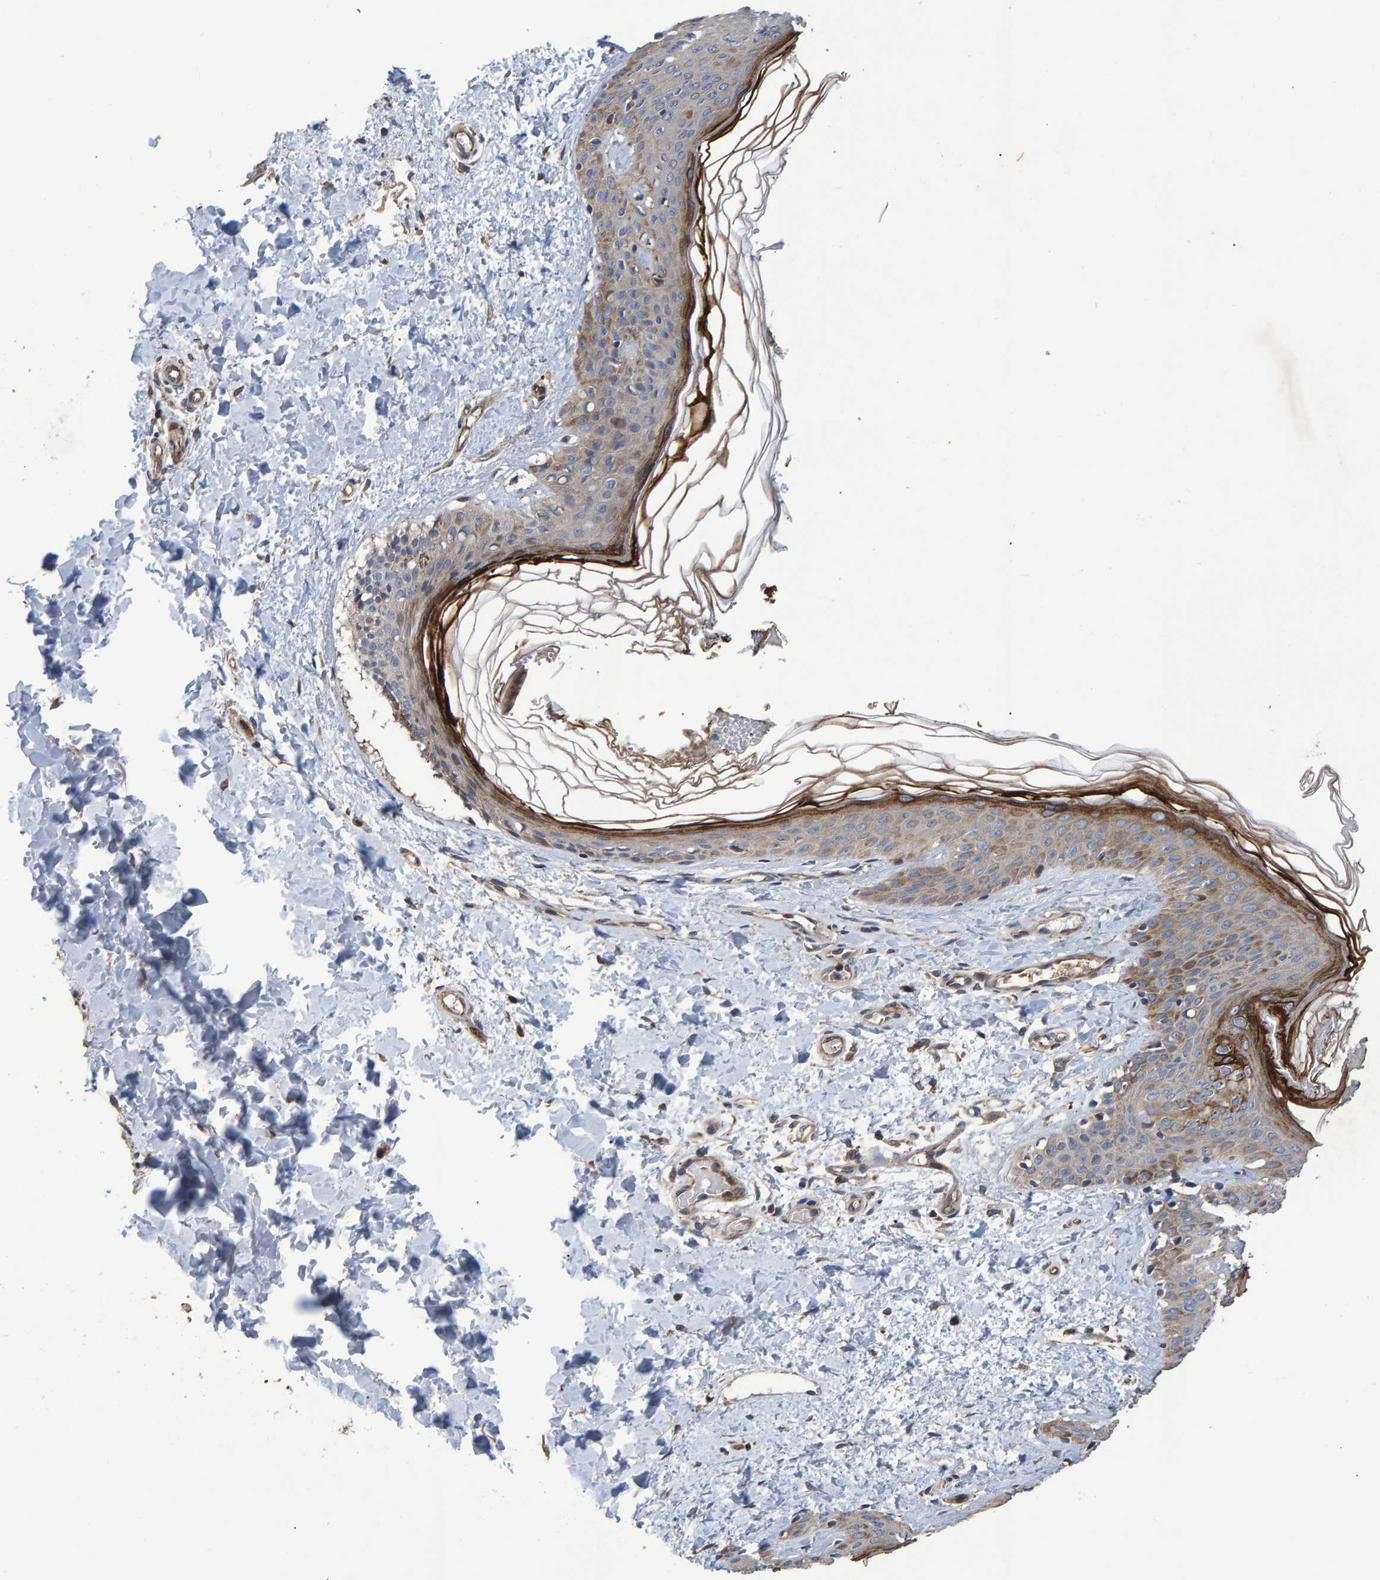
{"staining": {"intensity": "weak", "quantity": ">75%", "location": "cytoplasmic/membranous"}, "tissue": "skin", "cell_type": "Fibroblasts", "image_type": "normal", "snomed": [{"axis": "morphology", "description": "Normal tissue, NOS"}, {"axis": "morphology", "description": "Neoplasm, benign, NOS"}, {"axis": "topography", "description": "Skin"}, {"axis": "topography", "description": "Soft tissue"}], "caption": "Skin stained for a protein exhibits weak cytoplasmic/membranous positivity in fibroblasts.", "gene": "SLIT2", "patient": {"sex": "male", "age": 26}}